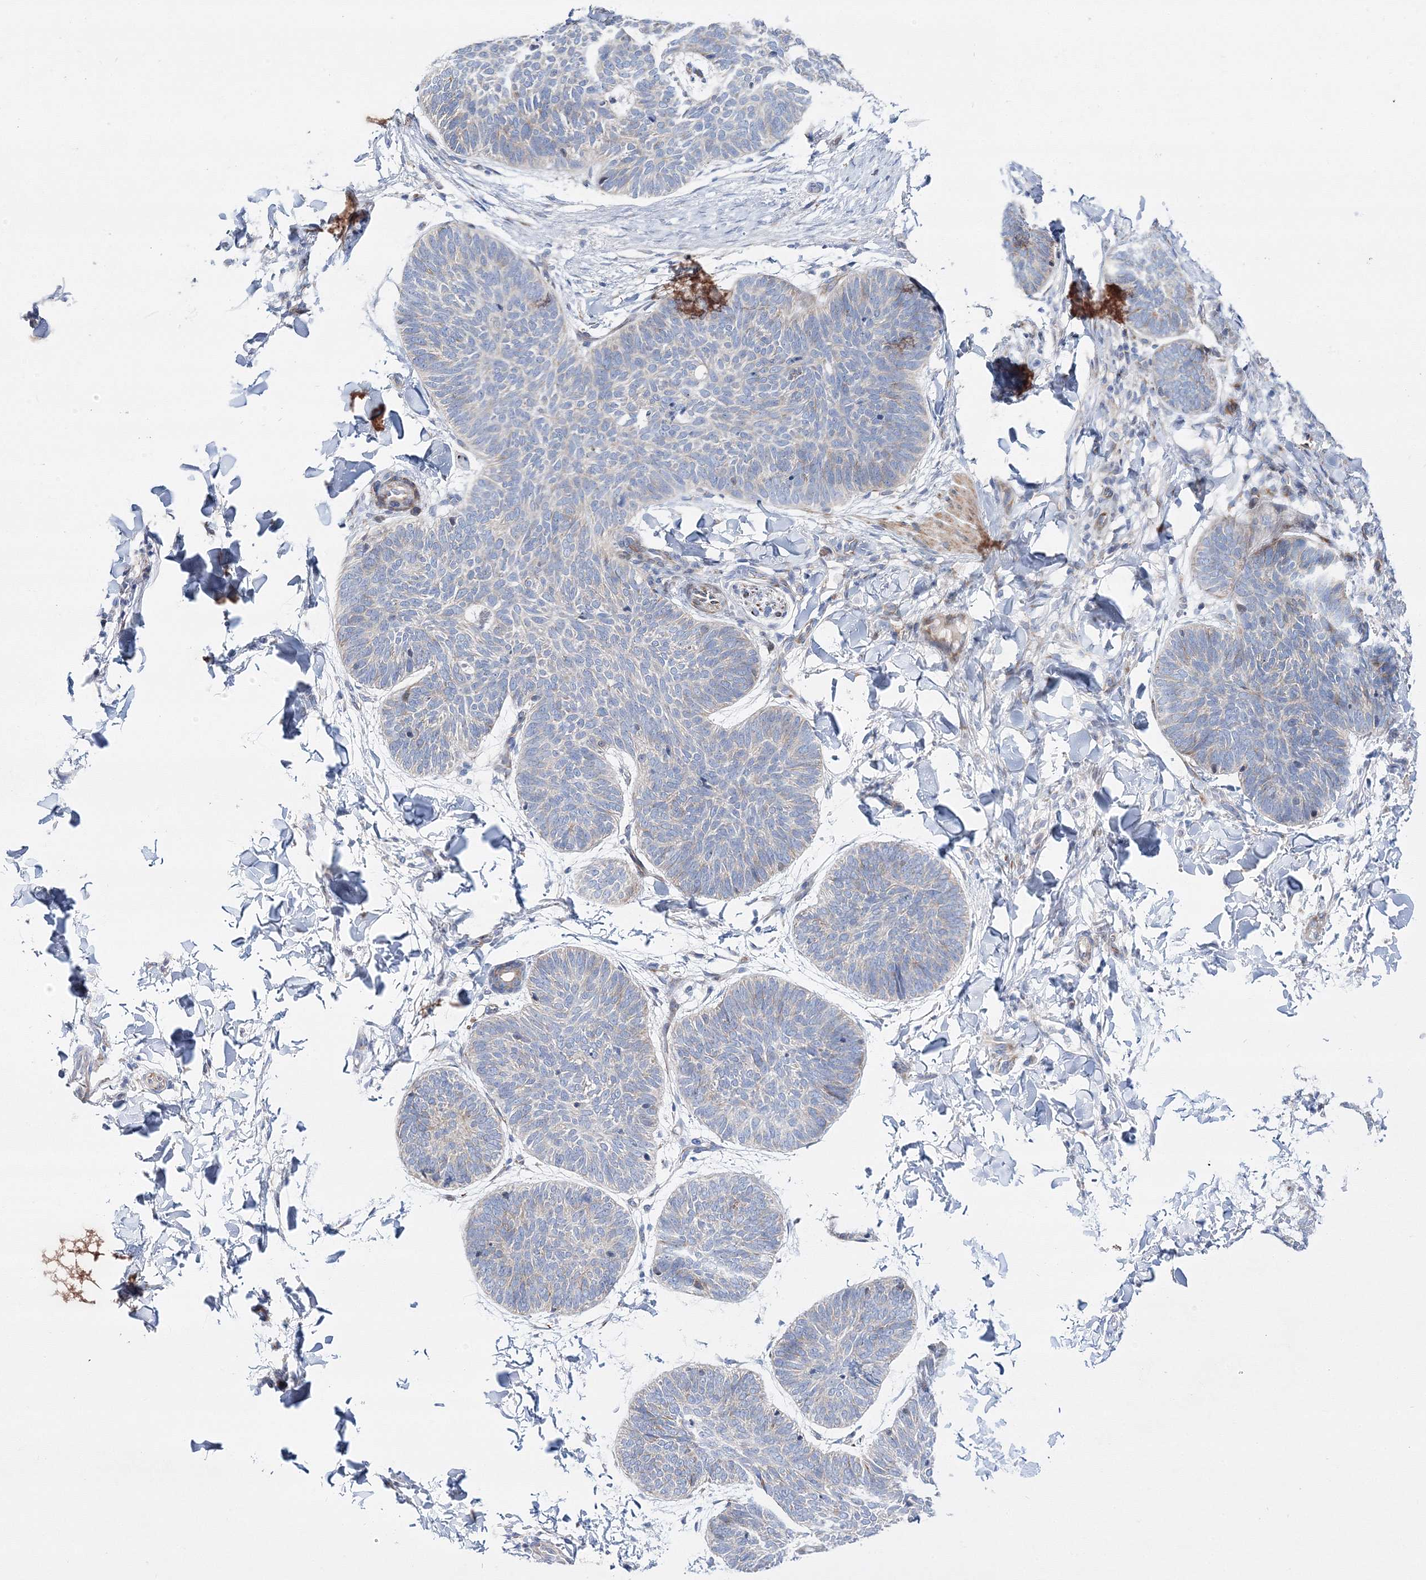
{"staining": {"intensity": "negative", "quantity": "none", "location": "none"}, "tissue": "skin cancer", "cell_type": "Tumor cells", "image_type": "cancer", "snomed": [{"axis": "morphology", "description": "Normal tissue, NOS"}, {"axis": "morphology", "description": "Basal cell carcinoma"}, {"axis": "topography", "description": "Skin"}], "caption": "The photomicrograph exhibits no staining of tumor cells in basal cell carcinoma (skin).", "gene": "ARHGAP32", "patient": {"sex": "male", "age": 50}}